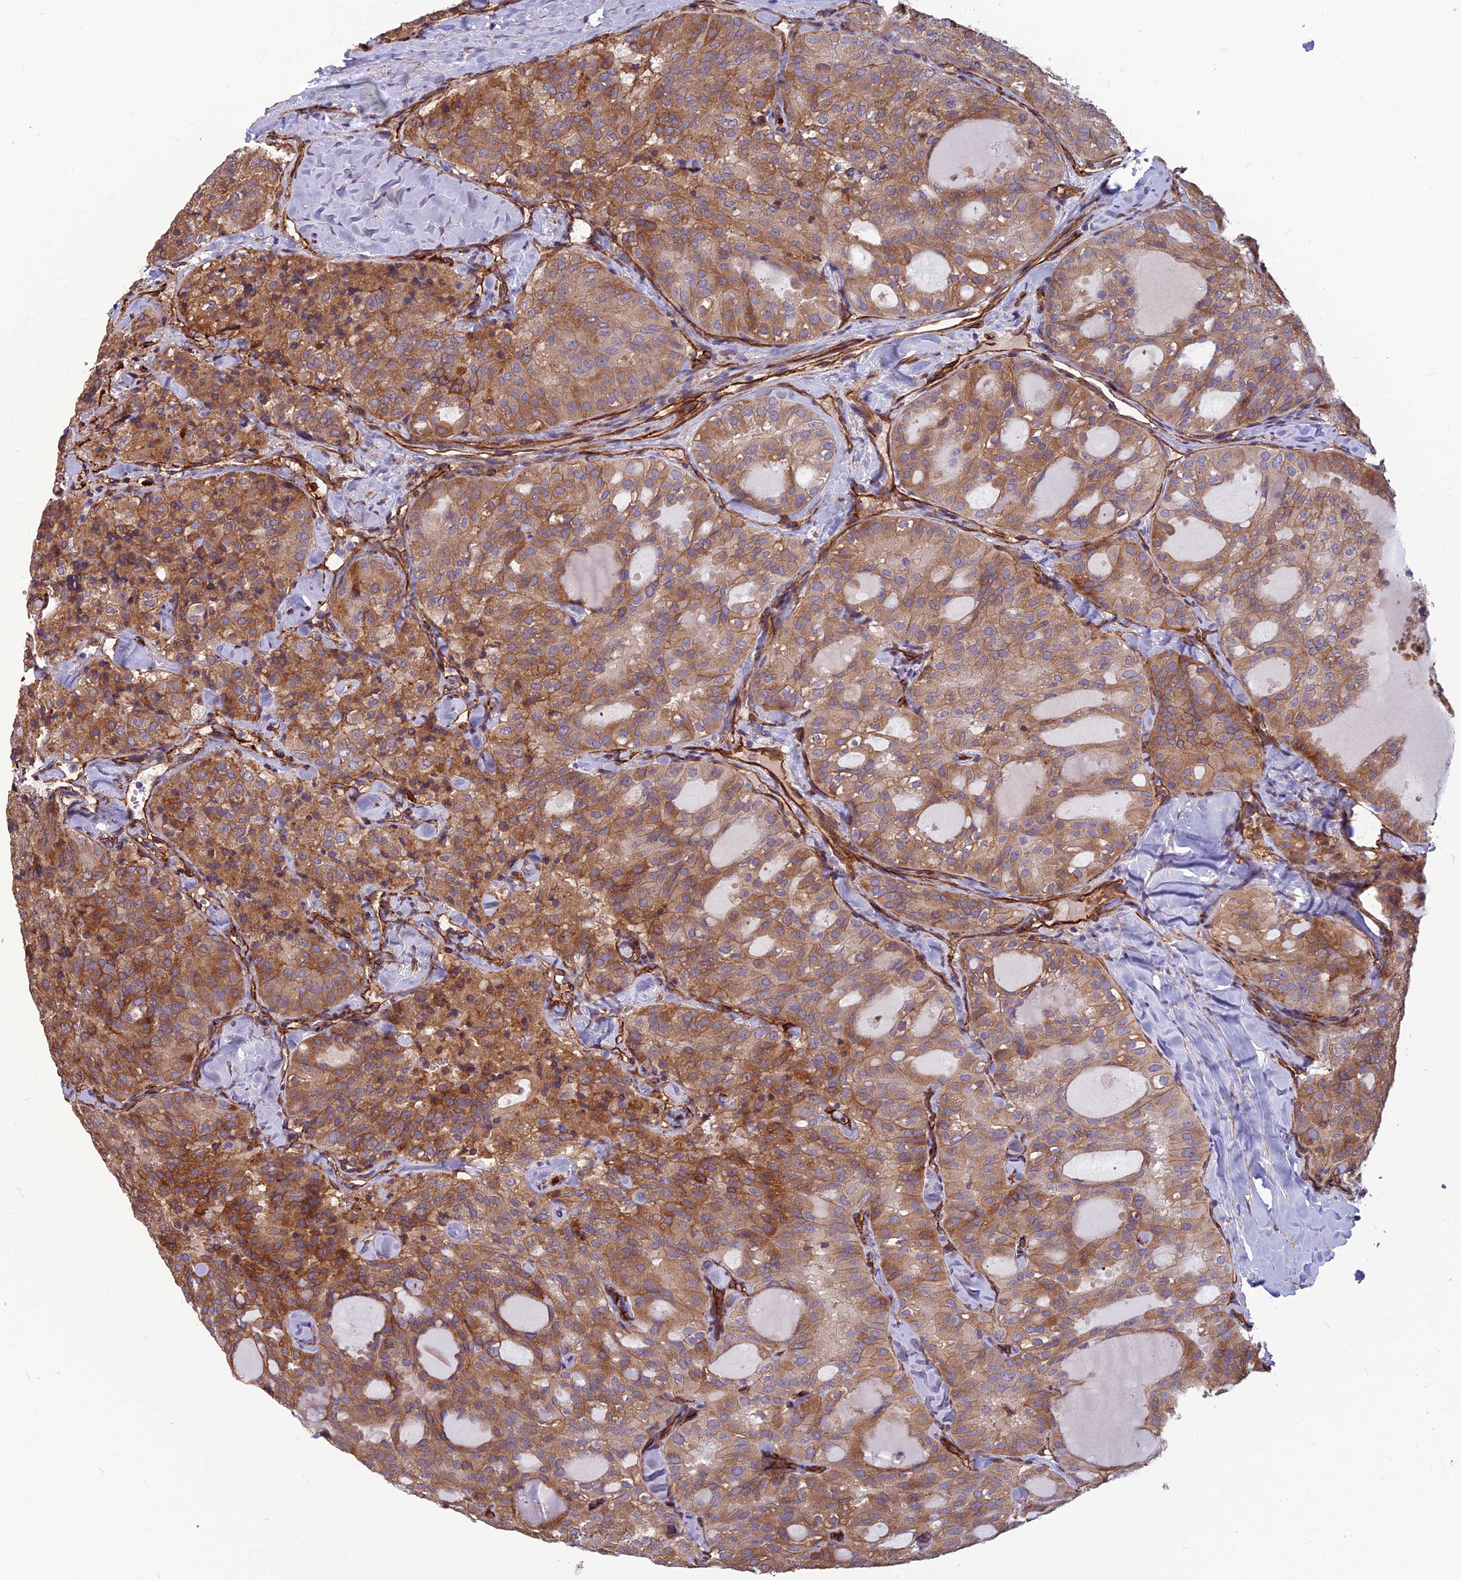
{"staining": {"intensity": "moderate", "quantity": ">75%", "location": "cytoplasmic/membranous"}, "tissue": "thyroid cancer", "cell_type": "Tumor cells", "image_type": "cancer", "snomed": [{"axis": "morphology", "description": "Follicular adenoma carcinoma, NOS"}, {"axis": "topography", "description": "Thyroid gland"}], "caption": "Immunohistochemical staining of thyroid cancer (follicular adenoma carcinoma) displays medium levels of moderate cytoplasmic/membranous positivity in about >75% of tumor cells.", "gene": "TSPAN15", "patient": {"sex": "male", "age": 75}}